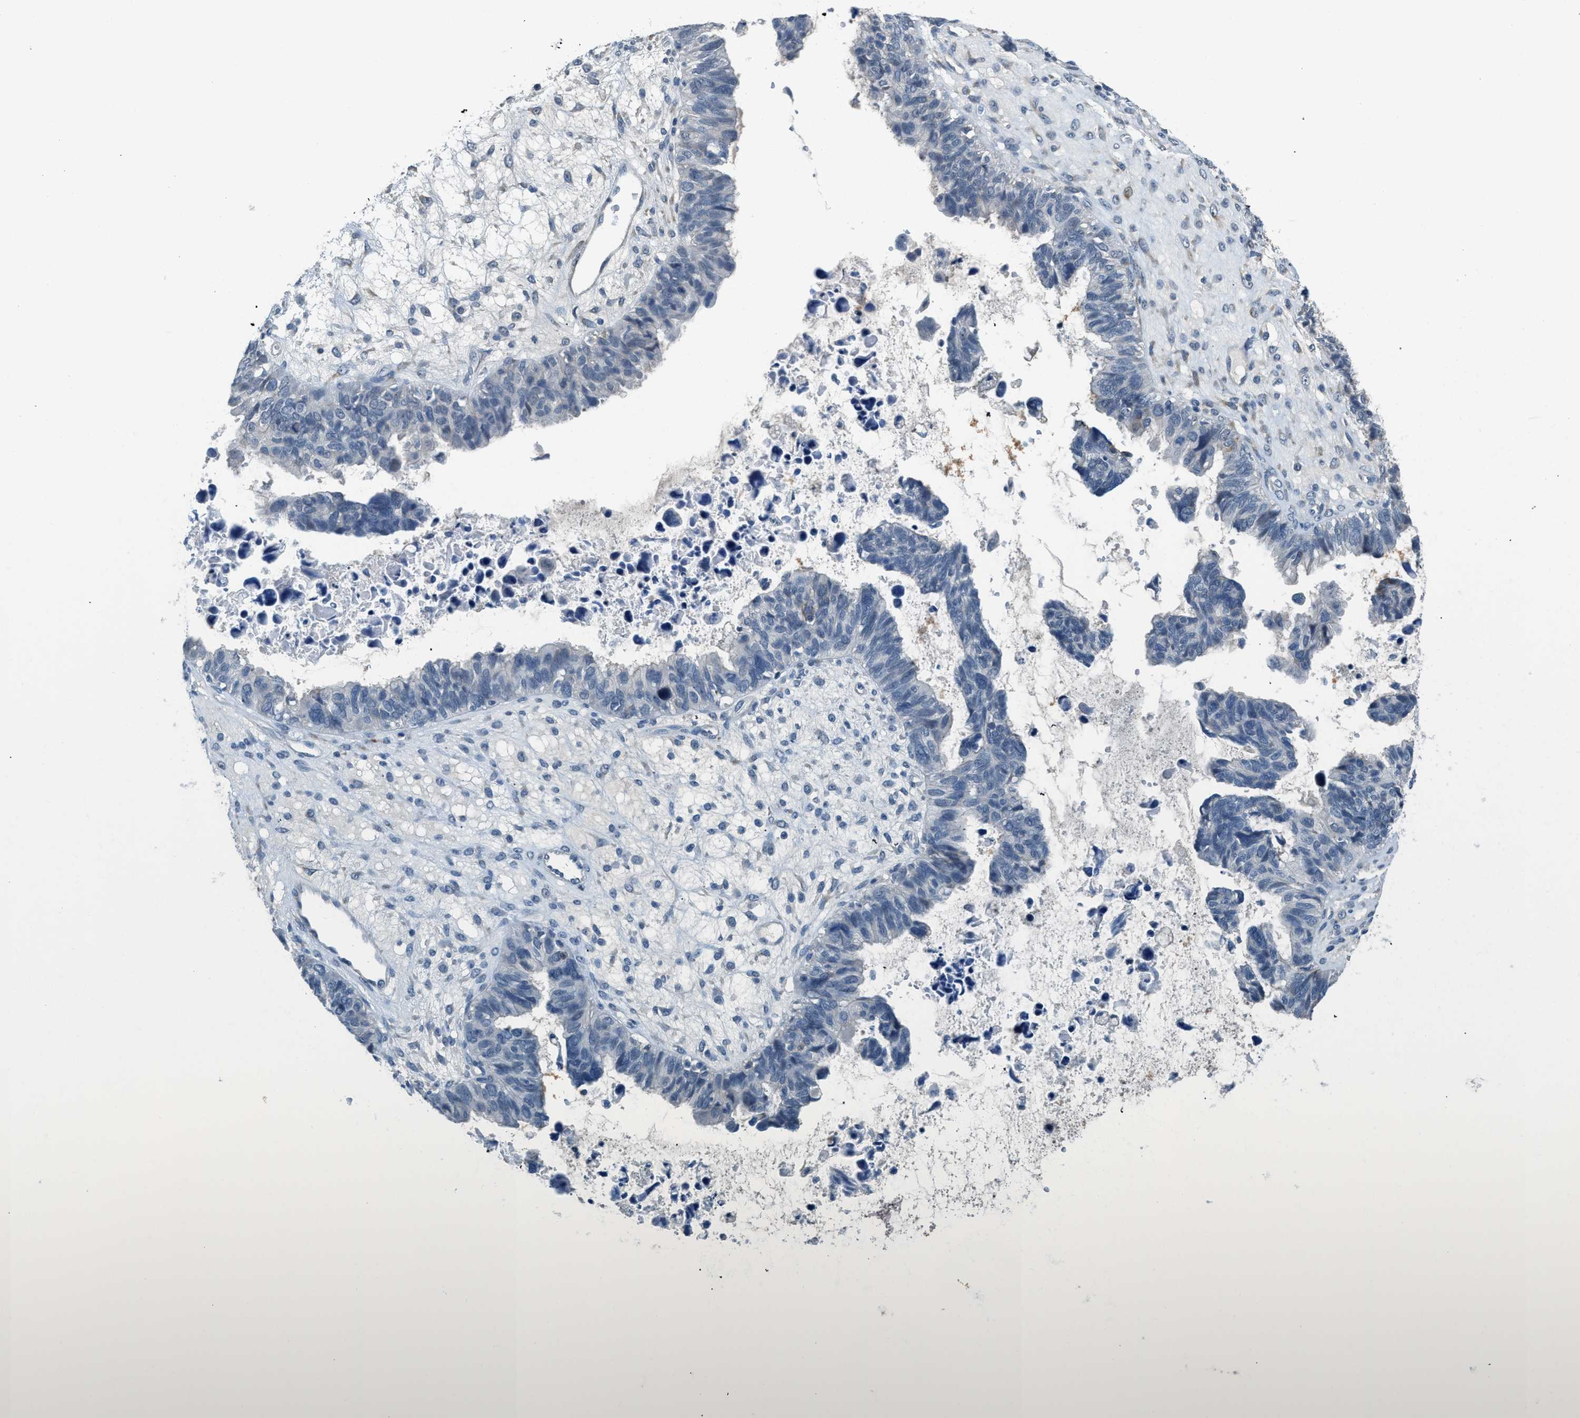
{"staining": {"intensity": "negative", "quantity": "none", "location": "none"}, "tissue": "ovarian cancer", "cell_type": "Tumor cells", "image_type": "cancer", "snomed": [{"axis": "morphology", "description": "Cystadenocarcinoma, serous, NOS"}, {"axis": "topography", "description": "Ovary"}], "caption": "Immunohistochemical staining of human serous cystadenocarcinoma (ovarian) displays no significant expression in tumor cells. (DAB (3,3'-diaminobenzidine) IHC, high magnification).", "gene": "TMEM154", "patient": {"sex": "female", "age": 79}}